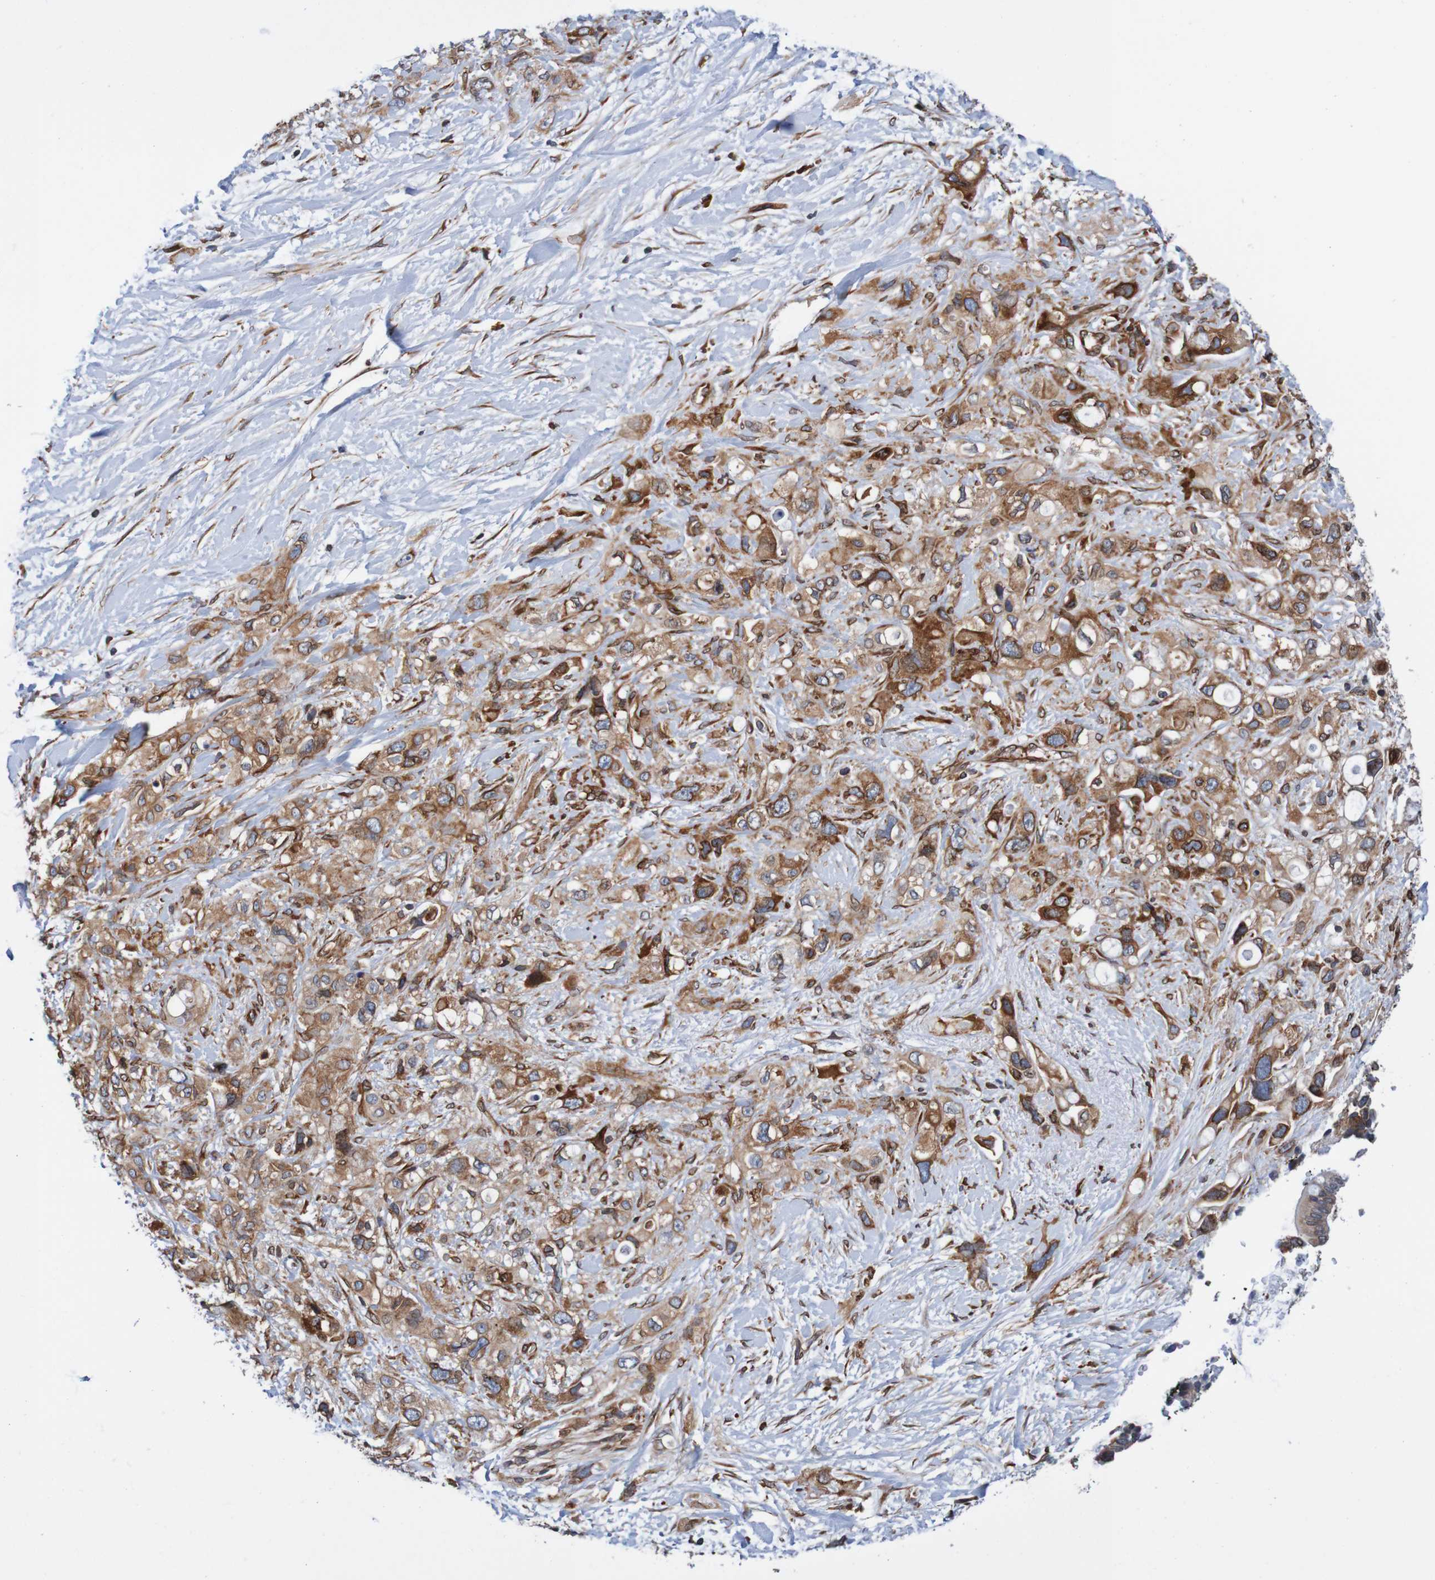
{"staining": {"intensity": "strong", "quantity": ">75%", "location": "cytoplasmic/membranous,nuclear"}, "tissue": "pancreatic cancer", "cell_type": "Tumor cells", "image_type": "cancer", "snomed": [{"axis": "morphology", "description": "Adenocarcinoma, NOS"}, {"axis": "topography", "description": "Pancreas"}], "caption": "This is an image of immunohistochemistry staining of pancreatic adenocarcinoma, which shows strong expression in the cytoplasmic/membranous and nuclear of tumor cells.", "gene": "TMEM109", "patient": {"sex": "female", "age": 56}}